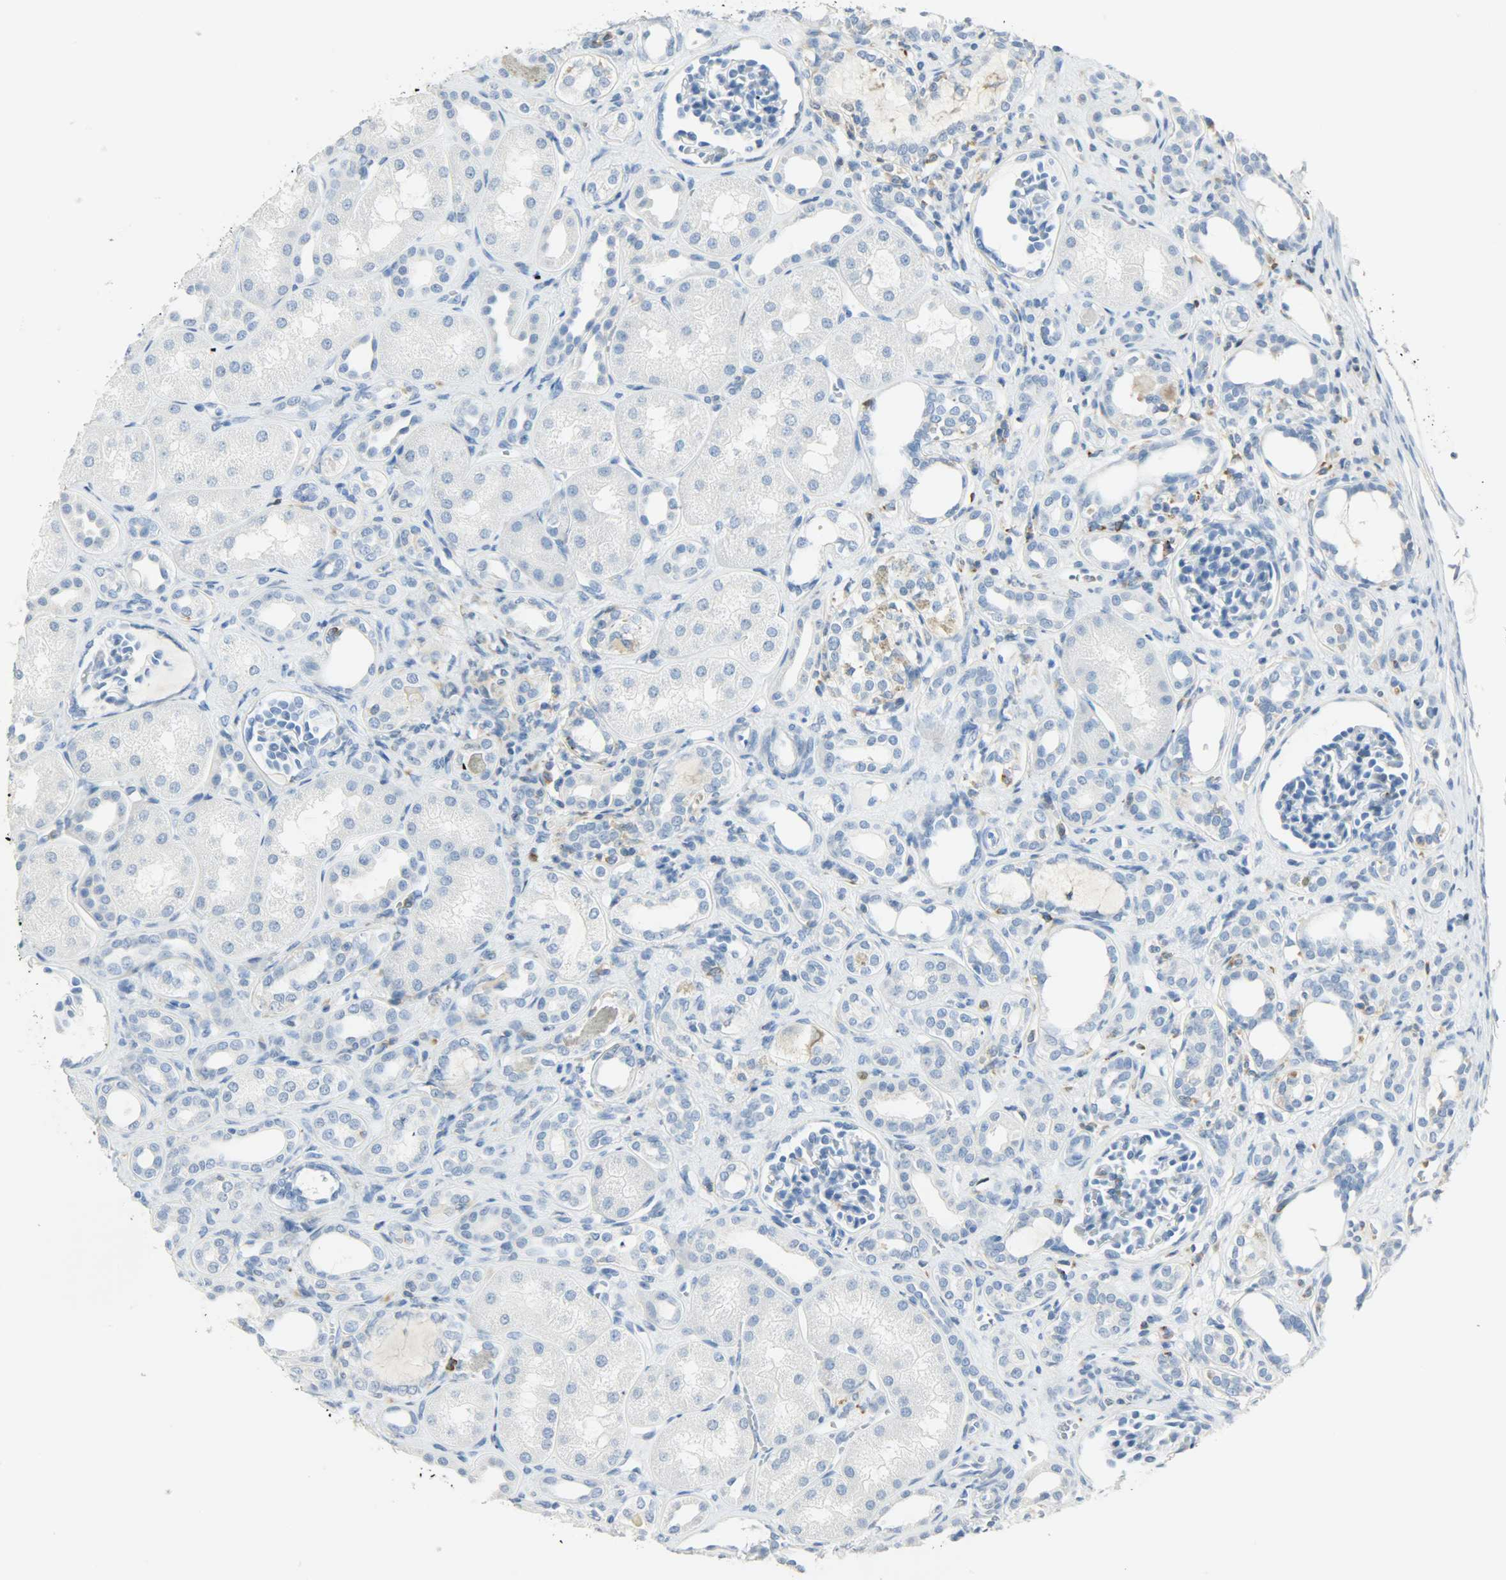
{"staining": {"intensity": "negative", "quantity": "none", "location": "none"}, "tissue": "kidney", "cell_type": "Cells in glomeruli", "image_type": "normal", "snomed": [{"axis": "morphology", "description": "Normal tissue, NOS"}, {"axis": "topography", "description": "Kidney"}], "caption": "DAB (3,3'-diaminobenzidine) immunohistochemical staining of normal kidney demonstrates no significant staining in cells in glomeruli. (DAB immunohistochemistry with hematoxylin counter stain).", "gene": "PTPN6", "patient": {"sex": "male", "age": 7}}